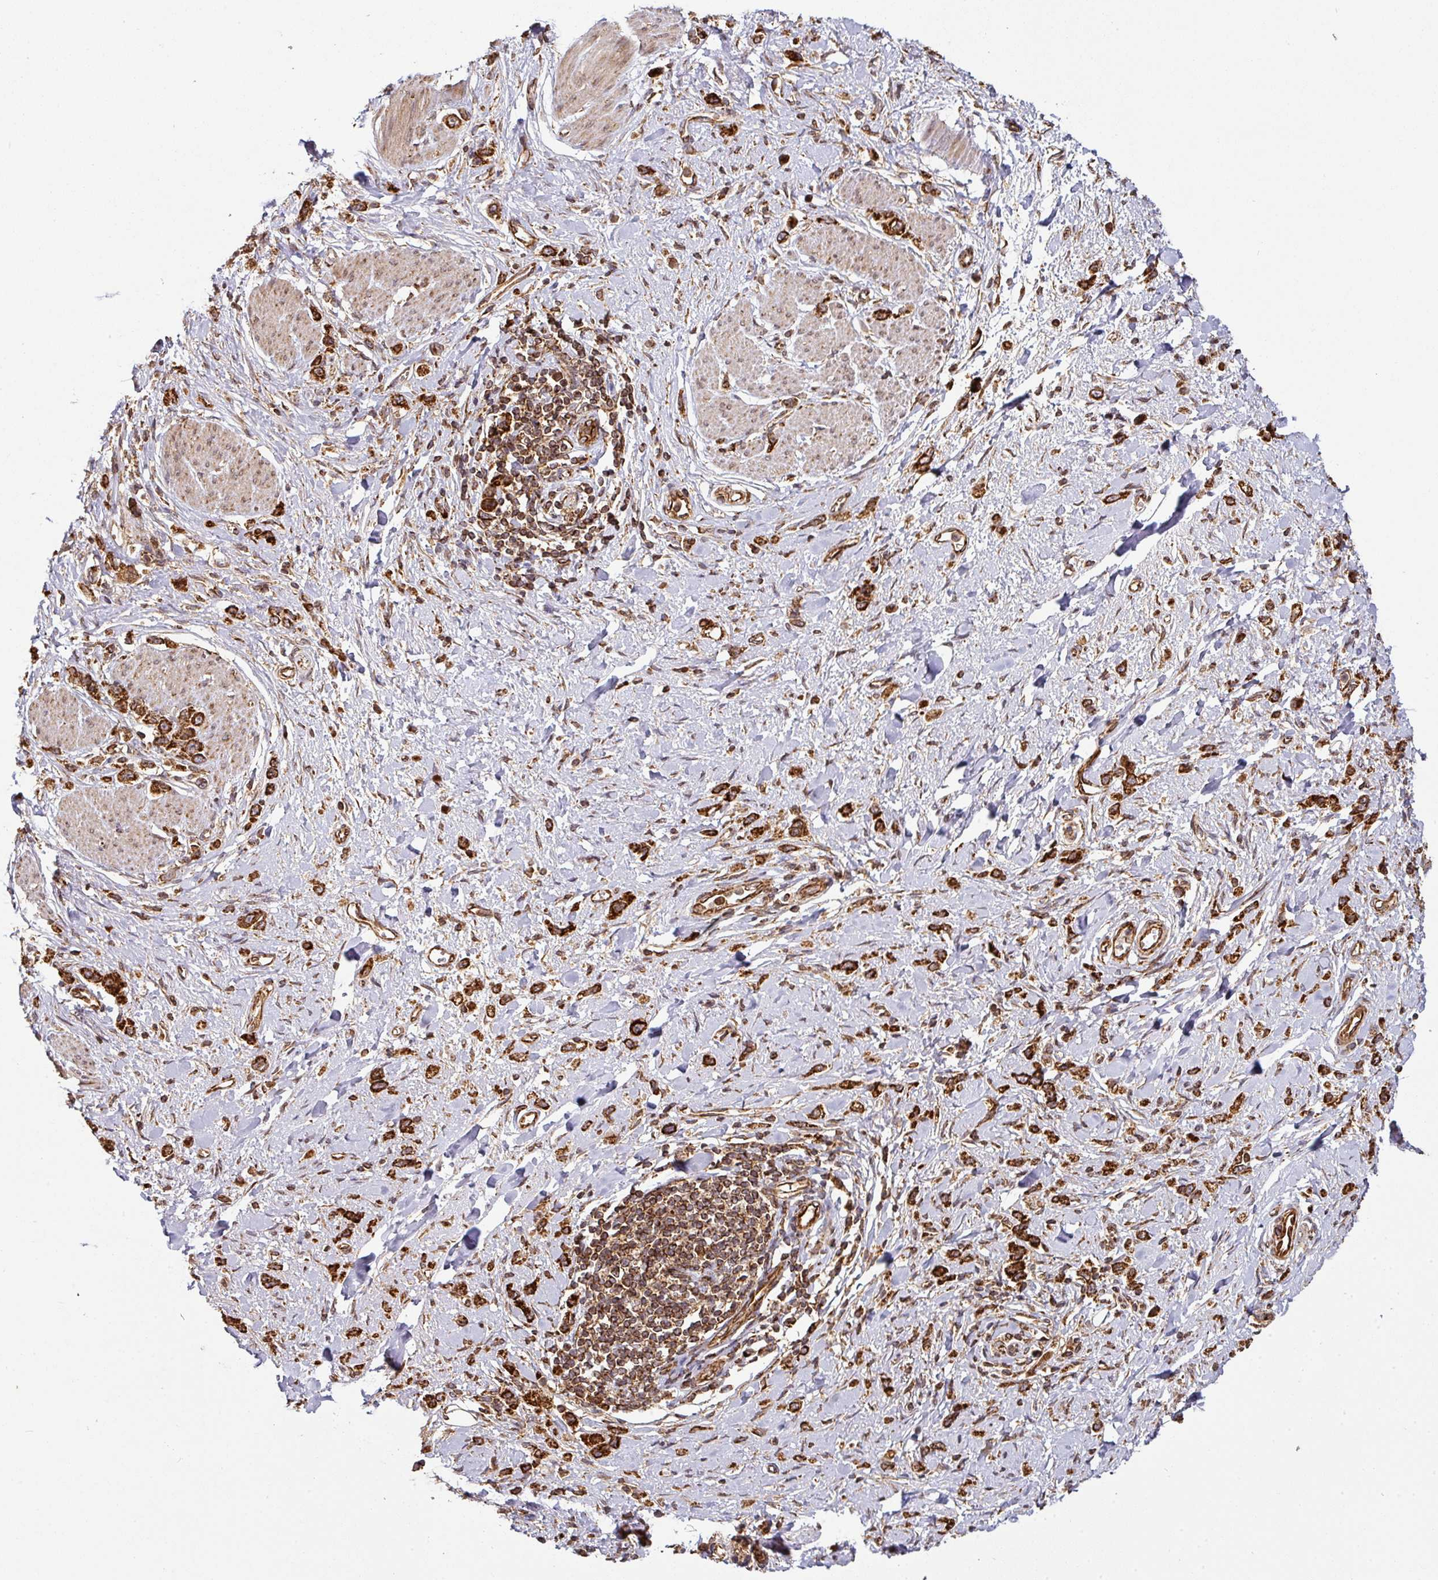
{"staining": {"intensity": "strong", "quantity": ">75%", "location": "cytoplasmic/membranous"}, "tissue": "stomach cancer", "cell_type": "Tumor cells", "image_type": "cancer", "snomed": [{"axis": "morphology", "description": "Adenocarcinoma, NOS"}, {"axis": "topography", "description": "Stomach"}], "caption": "A micrograph showing strong cytoplasmic/membranous expression in about >75% of tumor cells in stomach cancer (adenocarcinoma), as visualized by brown immunohistochemical staining.", "gene": "TRAP1", "patient": {"sex": "female", "age": 65}}